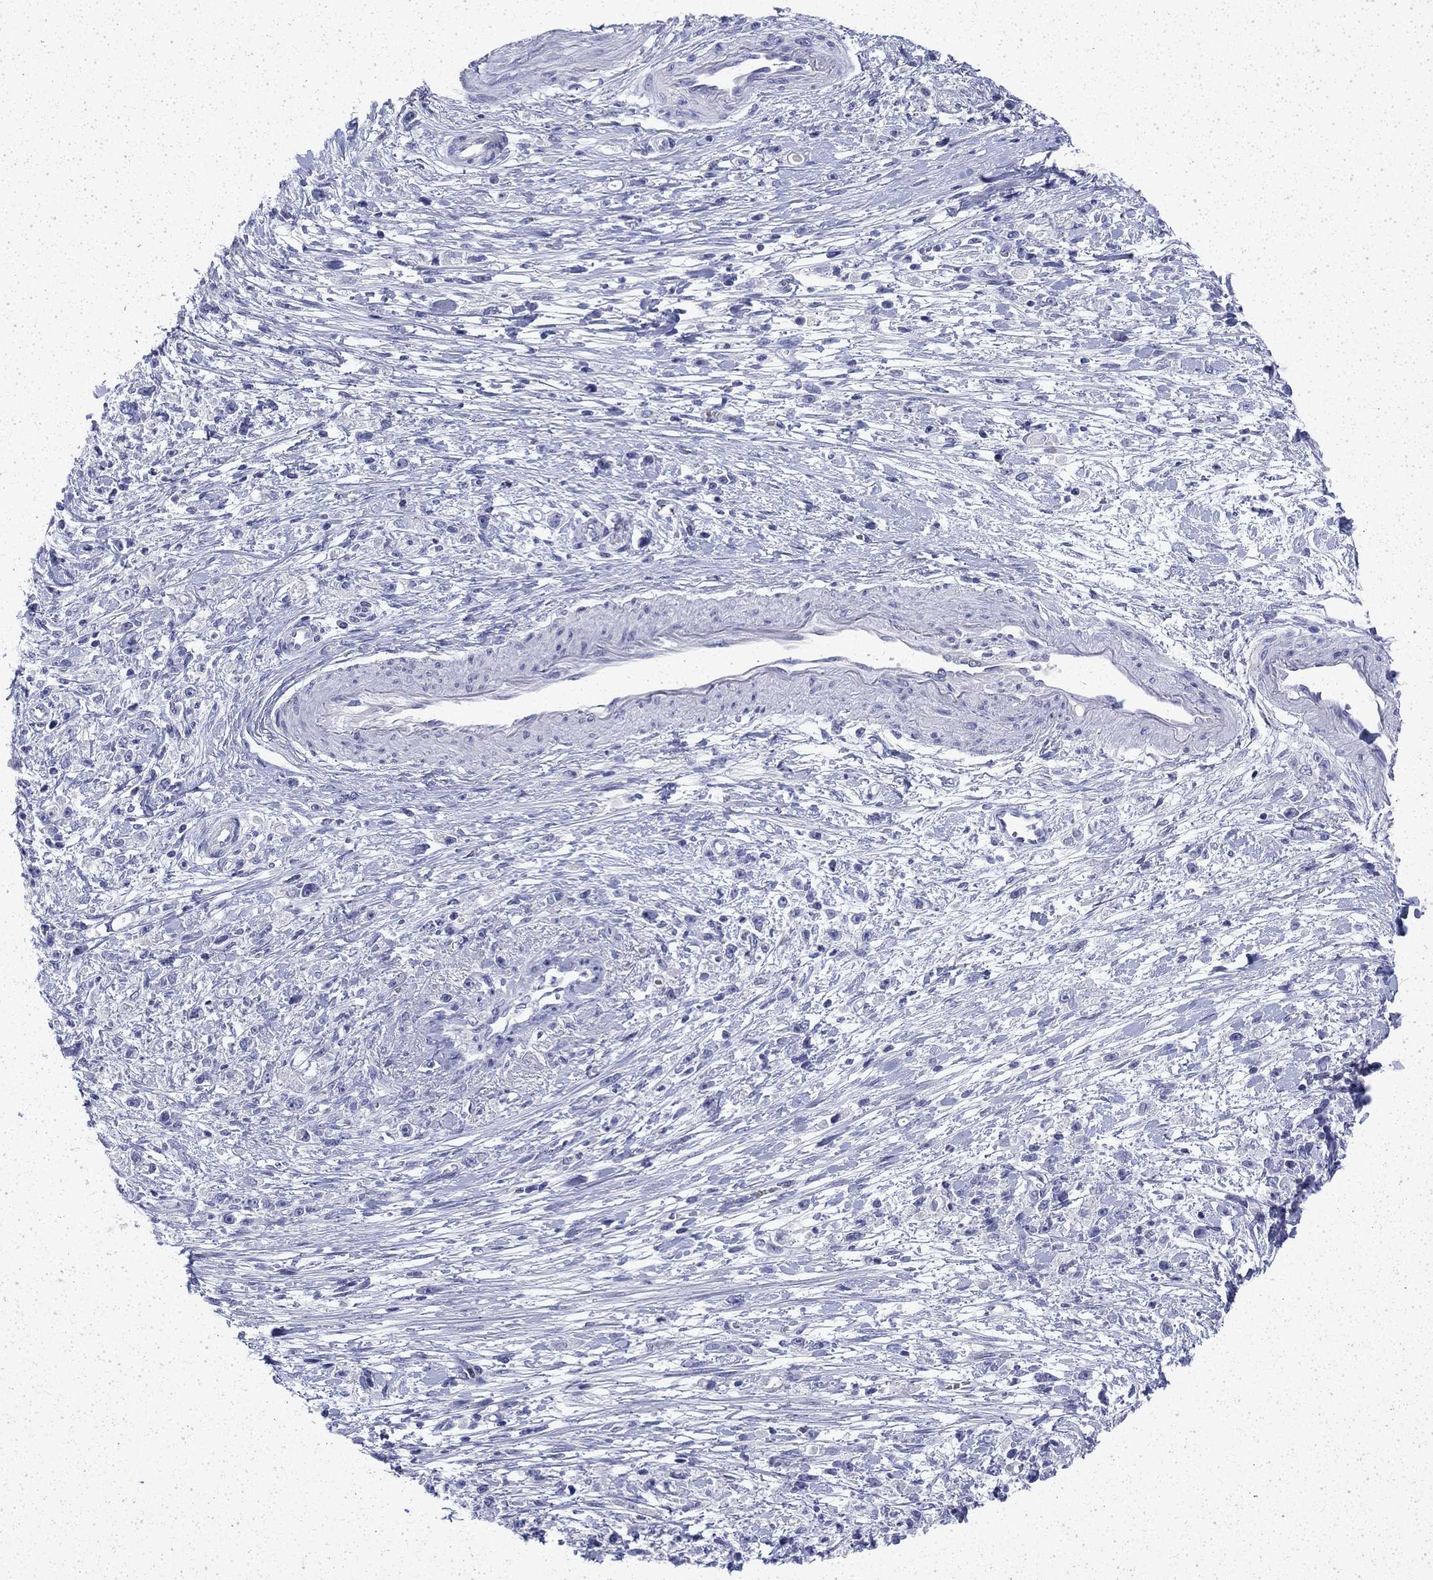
{"staining": {"intensity": "negative", "quantity": "none", "location": "none"}, "tissue": "stomach cancer", "cell_type": "Tumor cells", "image_type": "cancer", "snomed": [{"axis": "morphology", "description": "Adenocarcinoma, NOS"}, {"axis": "topography", "description": "Stomach"}], "caption": "Stomach adenocarcinoma was stained to show a protein in brown. There is no significant expression in tumor cells.", "gene": "ENPP6", "patient": {"sex": "female", "age": 59}}